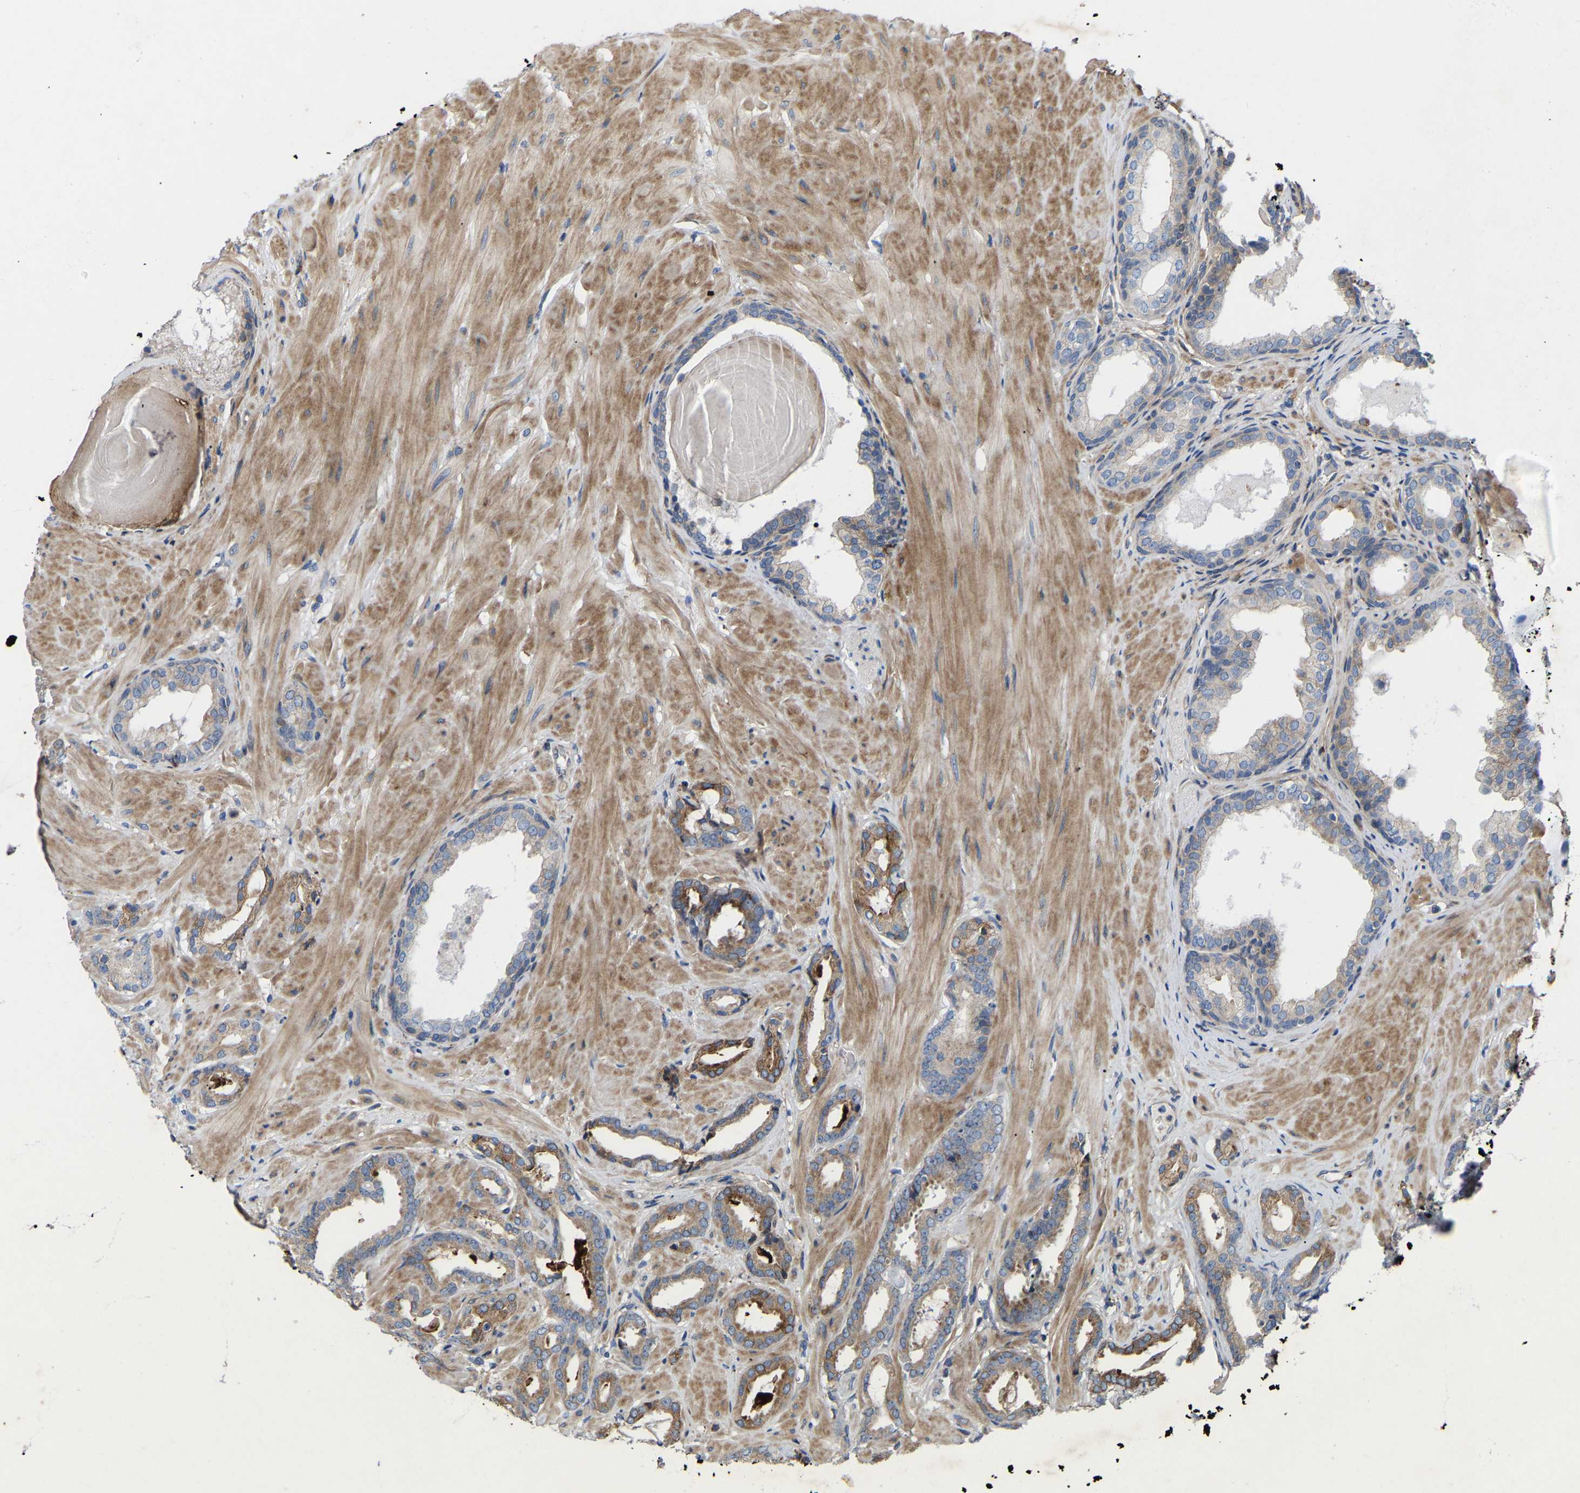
{"staining": {"intensity": "moderate", "quantity": "25%-75%", "location": "cytoplasmic/membranous"}, "tissue": "prostate cancer", "cell_type": "Tumor cells", "image_type": "cancer", "snomed": [{"axis": "morphology", "description": "Adenocarcinoma, Low grade"}, {"axis": "topography", "description": "Prostate"}], "caption": "A photomicrograph of human prostate cancer stained for a protein demonstrates moderate cytoplasmic/membranous brown staining in tumor cells. (IHC, brightfield microscopy, high magnification).", "gene": "TOR1B", "patient": {"sex": "male", "age": 53}}